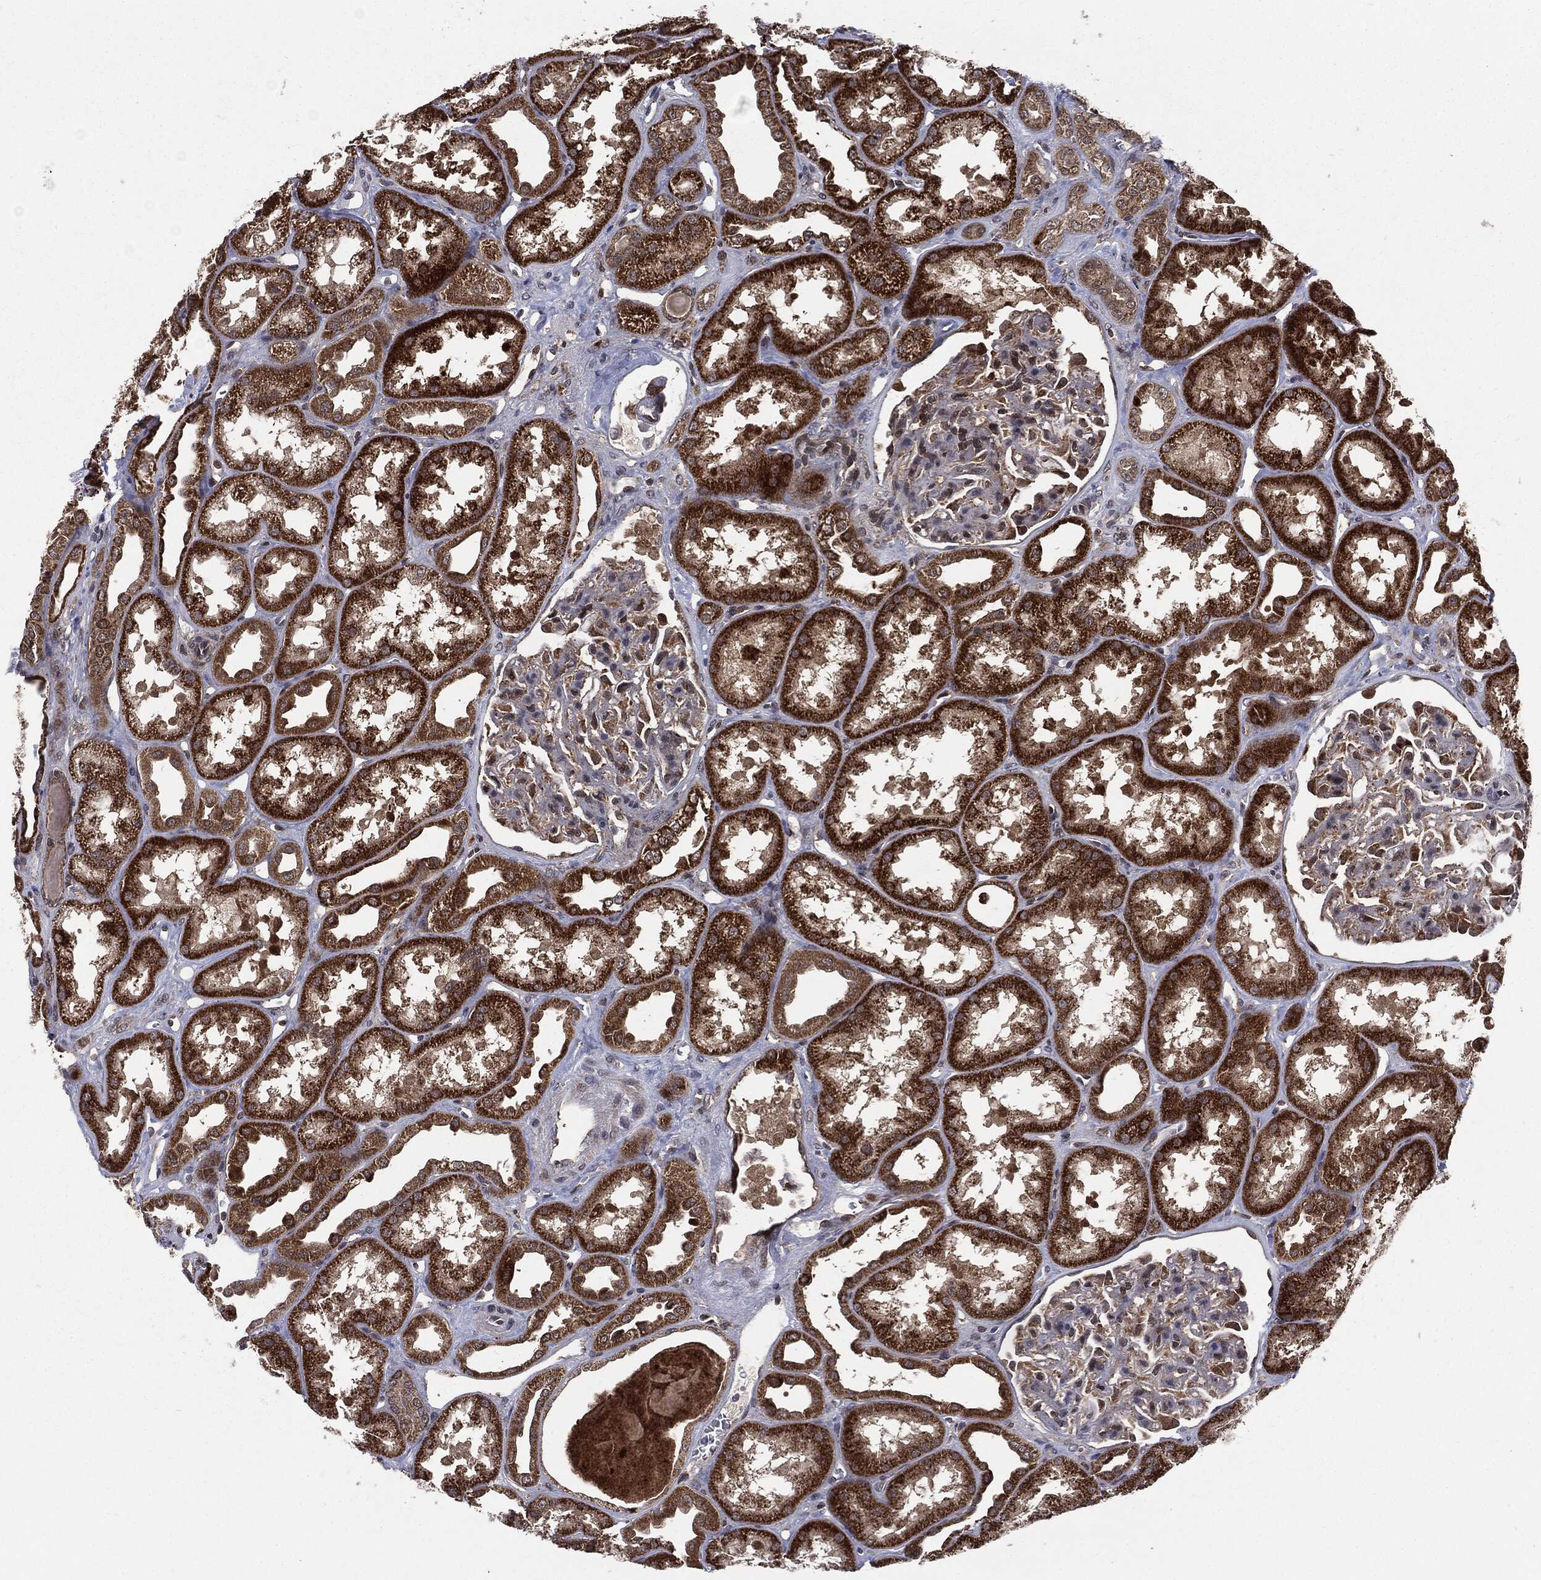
{"staining": {"intensity": "negative", "quantity": "none", "location": "none"}, "tissue": "kidney", "cell_type": "Cells in glomeruli", "image_type": "normal", "snomed": [{"axis": "morphology", "description": "Normal tissue, NOS"}, {"axis": "topography", "description": "Kidney"}], "caption": "Immunohistochemistry of normal human kidney shows no staining in cells in glomeruli. (DAB (3,3'-diaminobenzidine) immunohistochemistry visualized using brightfield microscopy, high magnification).", "gene": "PTPA", "patient": {"sex": "male", "age": 61}}